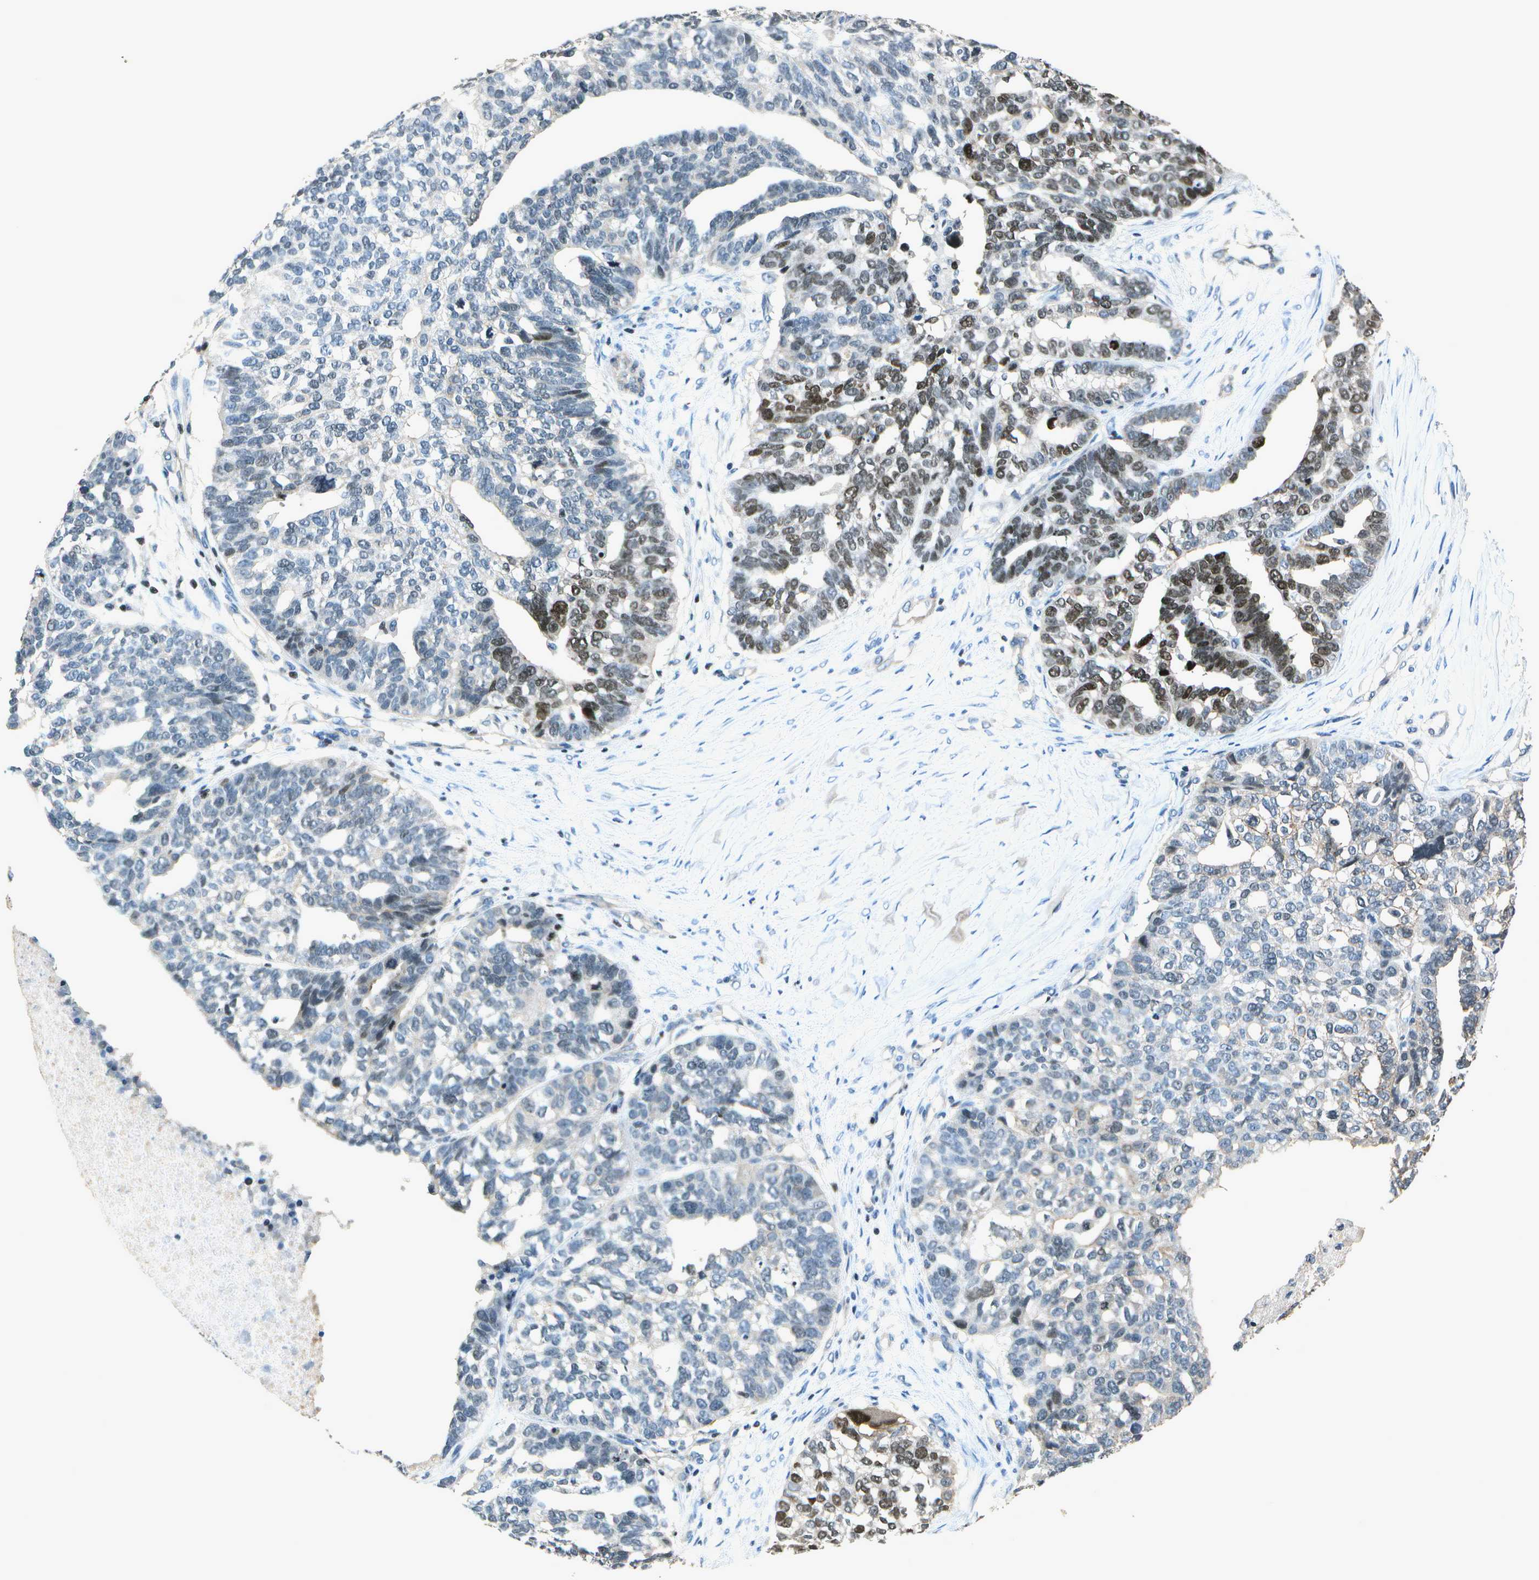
{"staining": {"intensity": "strong", "quantity": "<25%", "location": "nuclear"}, "tissue": "ovarian cancer", "cell_type": "Tumor cells", "image_type": "cancer", "snomed": [{"axis": "morphology", "description": "Cystadenocarcinoma, serous, NOS"}, {"axis": "topography", "description": "Ovary"}], "caption": "A medium amount of strong nuclear positivity is appreciated in approximately <25% of tumor cells in ovarian cancer tissue.", "gene": "PDLIM1", "patient": {"sex": "female", "age": 59}}